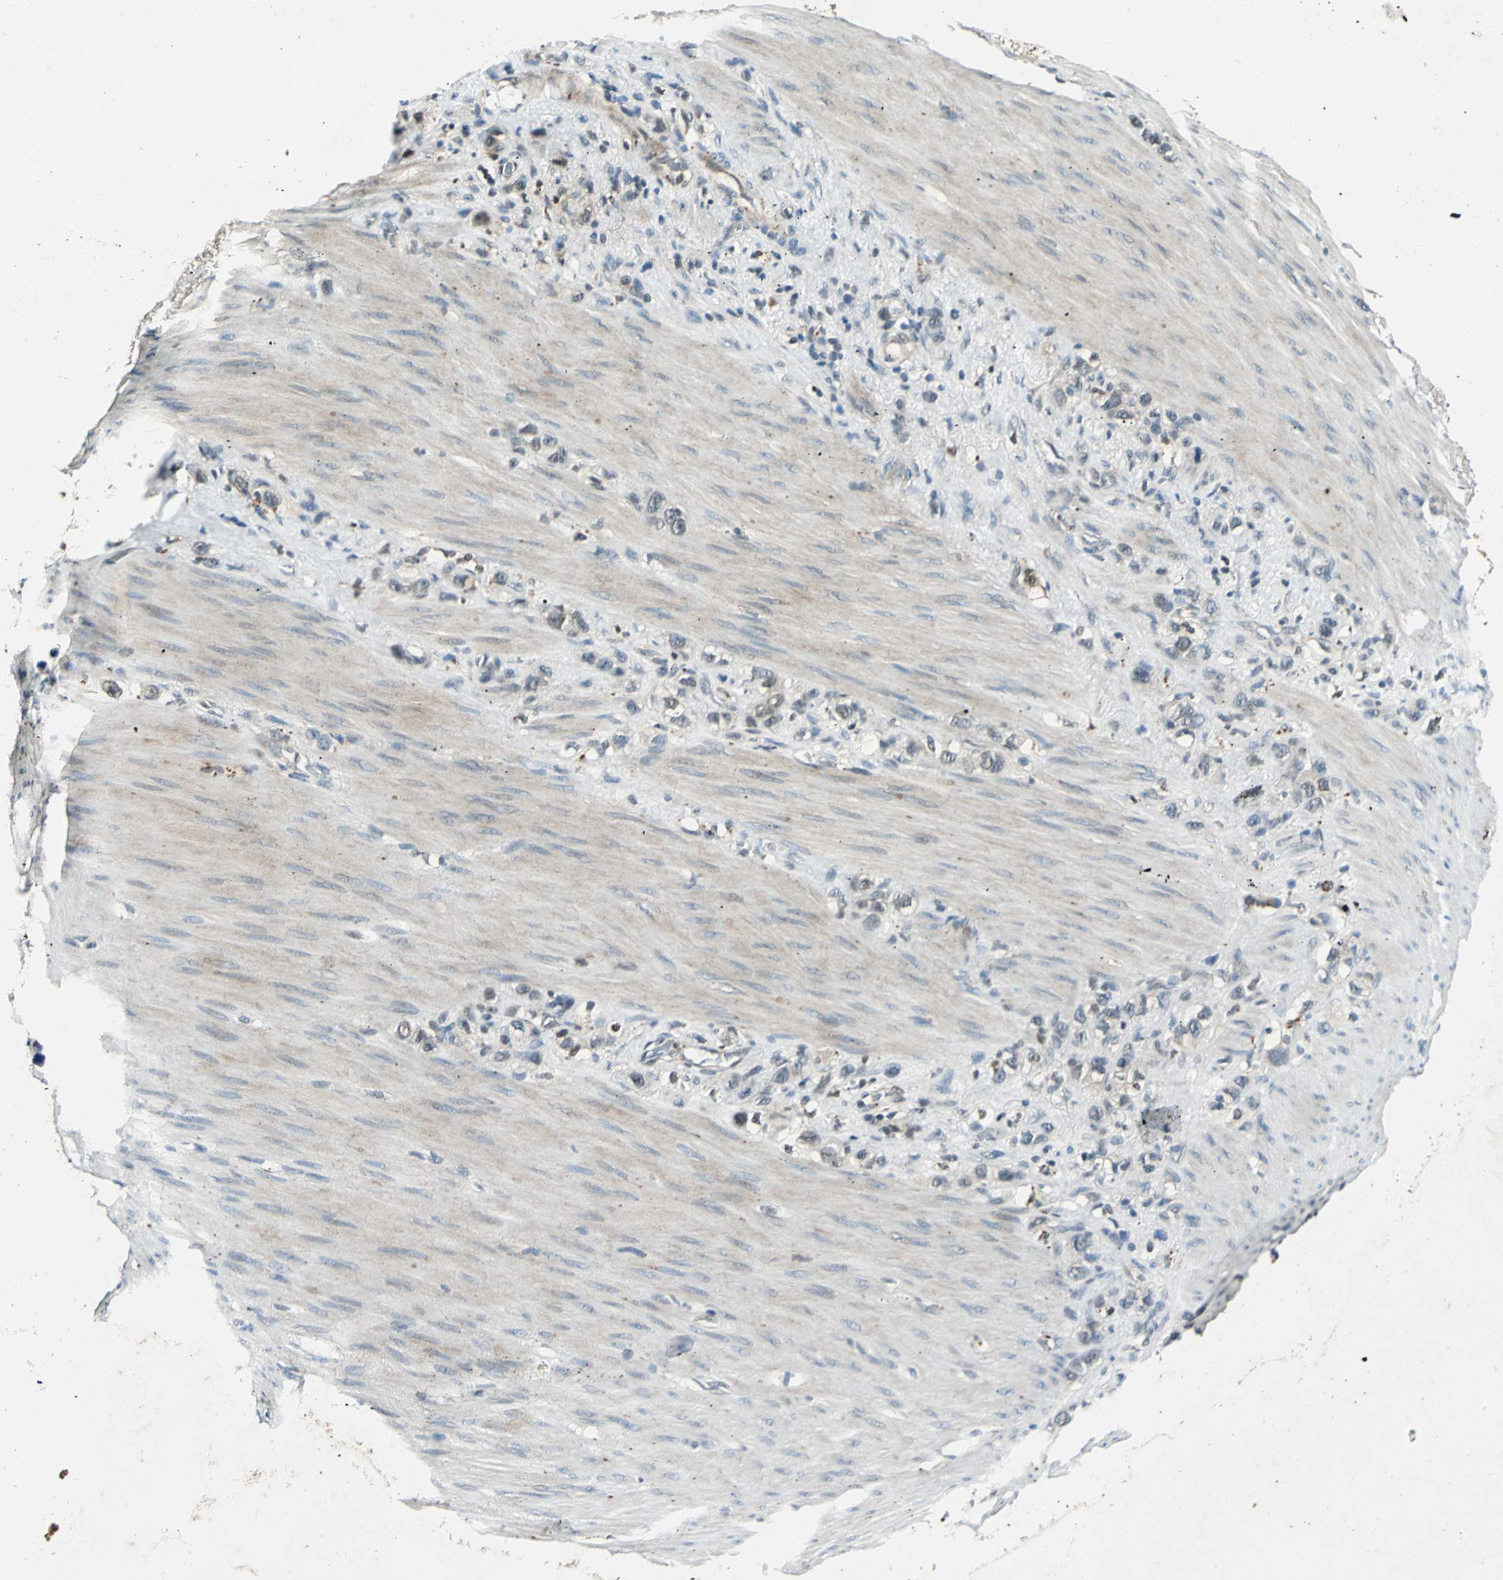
{"staining": {"intensity": "weak", "quantity": "25%-75%", "location": "cytoplasmic/membranous"}, "tissue": "stomach cancer", "cell_type": "Tumor cells", "image_type": "cancer", "snomed": [{"axis": "morphology", "description": "Normal tissue, NOS"}, {"axis": "morphology", "description": "Adenocarcinoma, NOS"}, {"axis": "morphology", "description": "Adenocarcinoma, High grade"}, {"axis": "topography", "description": "Stomach, upper"}, {"axis": "topography", "description": "Stomach"}], "caption": "Immunohistochemistry image of human stomach cancer (adenocarcinoma) stained for a protein (brown), which demonstrates low levels of weak cytoplasmic/membranous staining in about 25%-75% of tumor cells.", "gene": "PPP1R13L", "patient": {"sex": "female", "age": 65}}